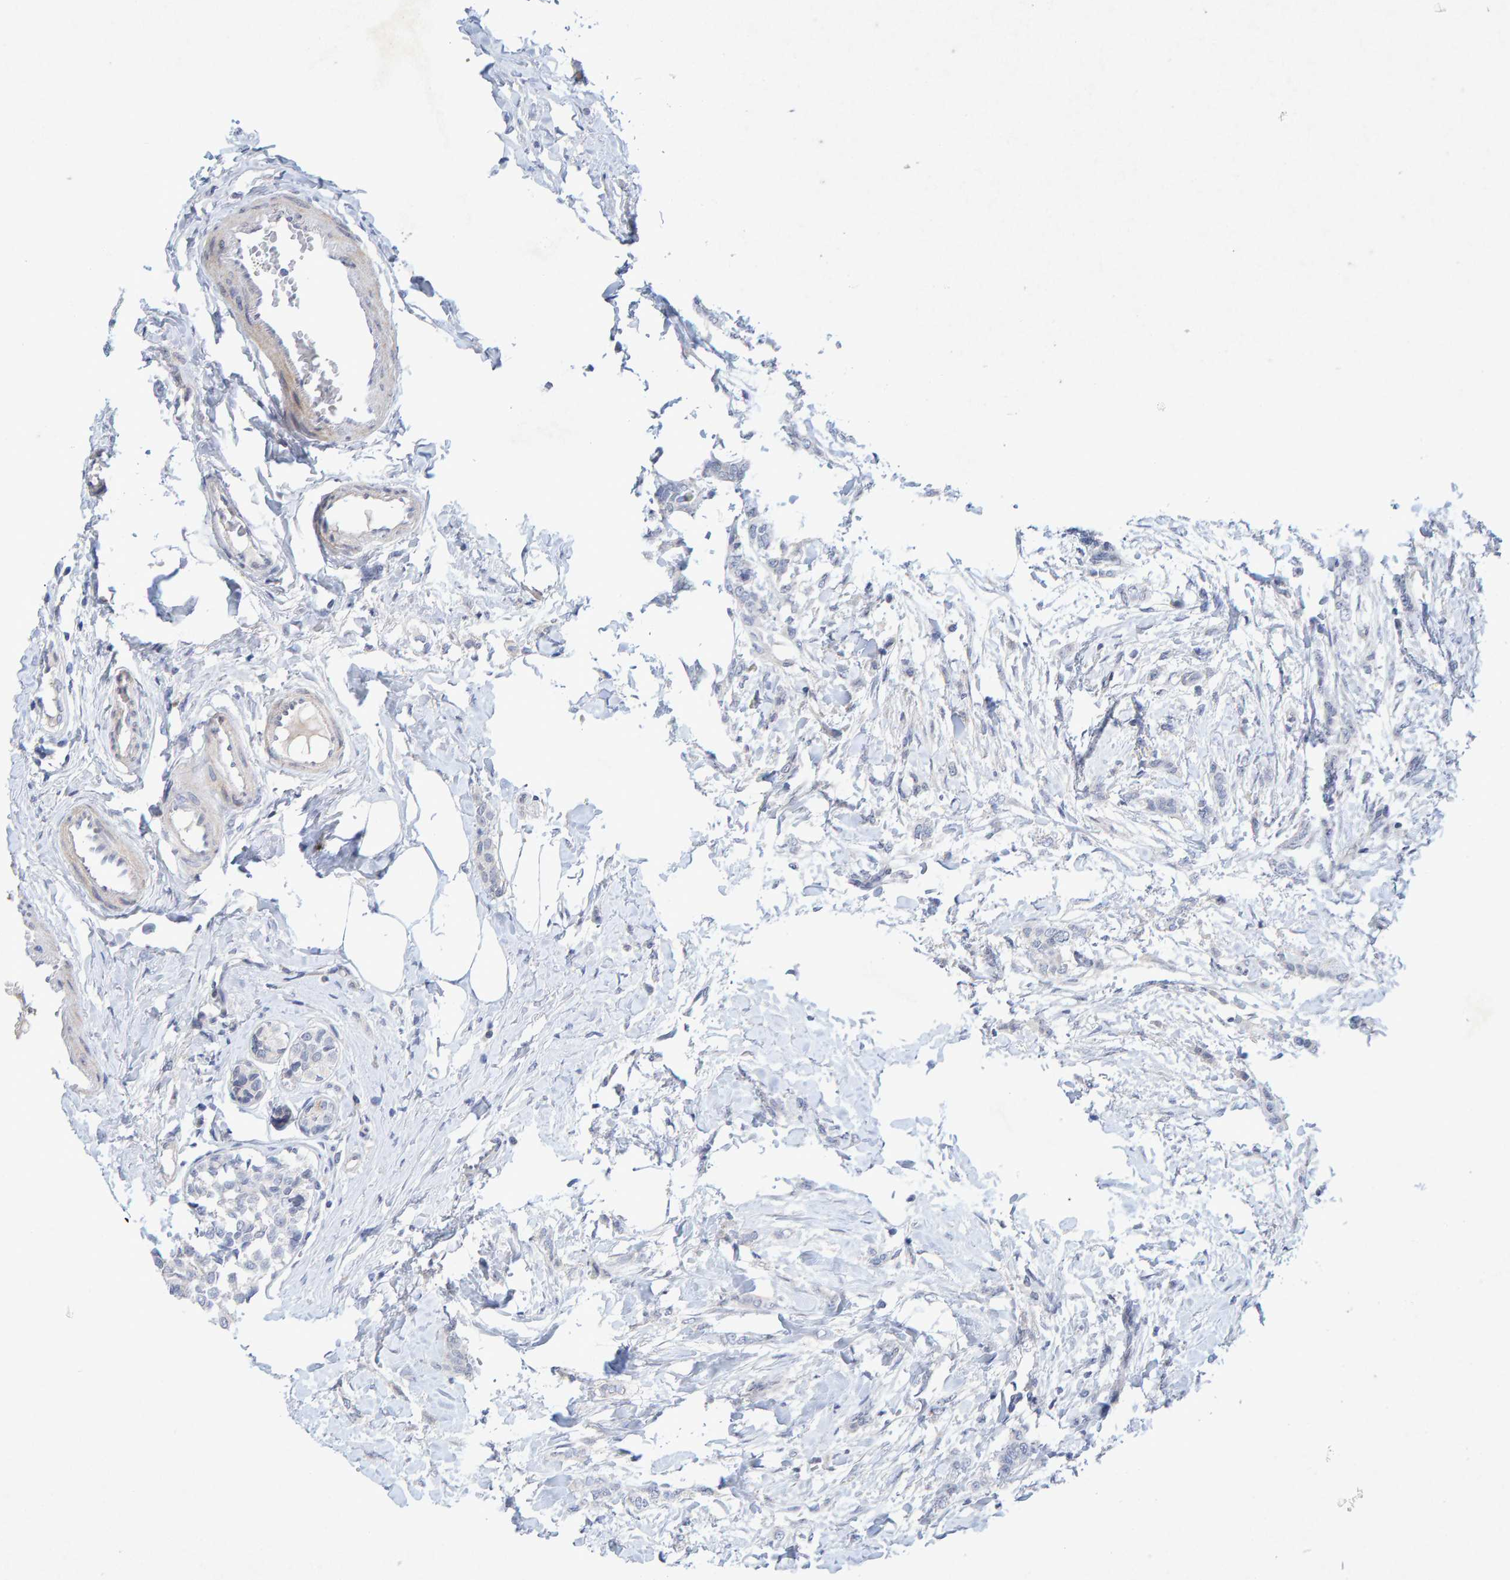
{"staining": {"intensity": "negative", "quantity": "none", "location": "none"}, "tissue": "breast cancer", "cell_type": "Tumor cells", "image_type": "cancer", "snomed": [{"axis": "morphology", "description": "Lobular carcinoma, in situ"}, {"axis": "morphology", "description": "Lobular carcinoma"}, {"axis": "topography", "description": "Breast"}], "caption": "This is an immunohistochemistry (IHC) photomicrograph of breast cancer. There is no staining in tumor cells.", "gene": "CDH2", "patient": {"sex": "female", "age": 41}}